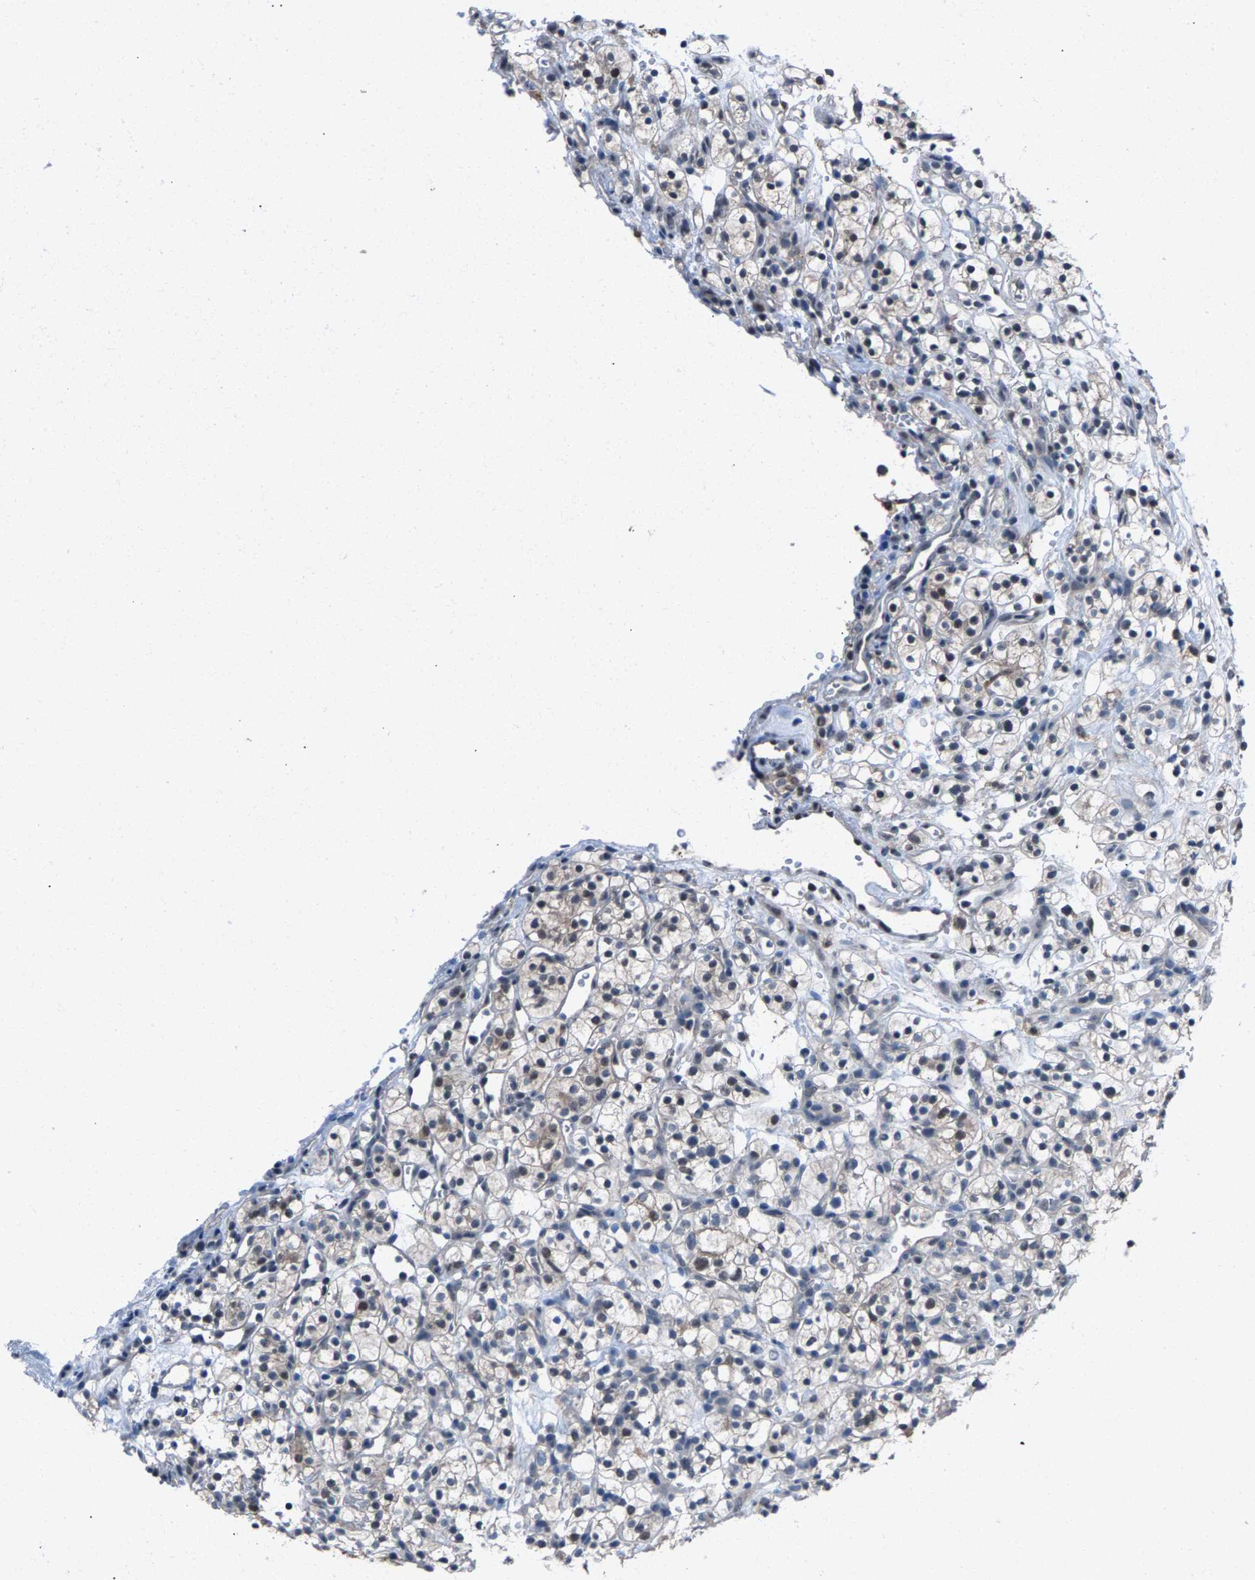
{"staining": {"intensity": "weak", "quantity": "<25%", "location": "nuclear"}, "tissue": "renal cancer", "cell_type": "Tumor cells", "image_type": "cancer", "snomed": [{"axis": "morphology", "description": "Adenocarcinoma, NOS"}, {"axis": "topography", "description": "Kidney"}], "caption": "Human adenocarcinoma (renal) stained for a protein using immunohistochemistry shows no staining in tumor cells.", "gene": "ZNF276", "patient": {"sex": "female", "age": 57}}